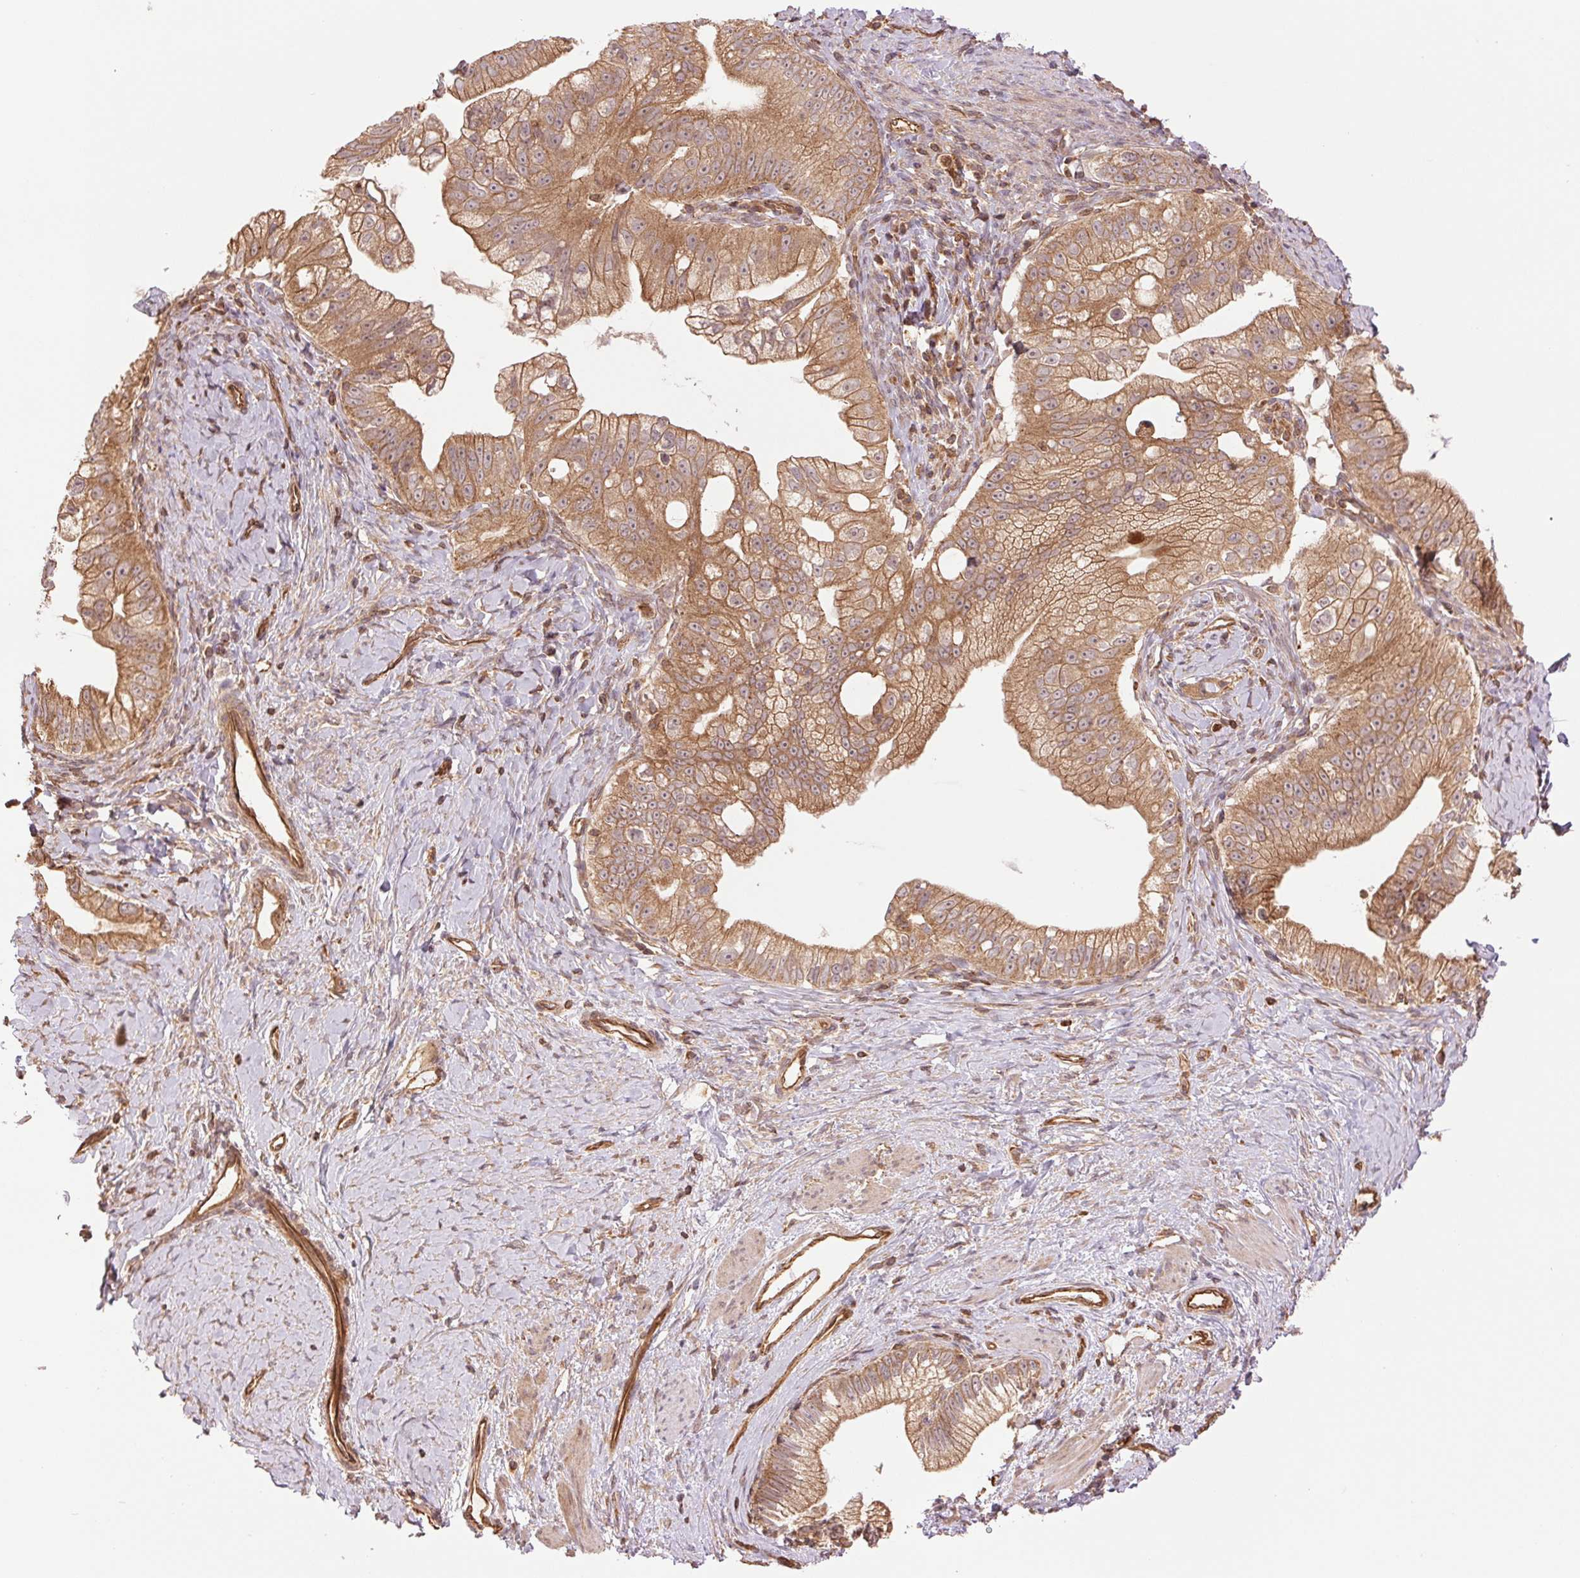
{"staining": {"intensity": "moderate", "quantity": ">75%", "location": "cytoplasmic/membranous"}, "tissue": "pancreatic cancer", "cell_type": "Tumor cells", "image_type": "cancer", "snomed": [{"axis": "morphology", "description": "Adenocarcinoma, NOS"}, {"axis": "topography", "description": "Pancreas"}], "caption": "Immunohistochemistry micrograph of neoplastic tissue: human pancreatic cancer (adenocarcinoma) stained using immunohistochemistry (IHC) shows medium levels of moderate protein expression localized specifically in the cytoplasmic/membranous of tumor cells, appearing as a cytoplasmic/membranous brown color.", "gene": "STARD7", "patient": {"sex": "male", "age": 70}}